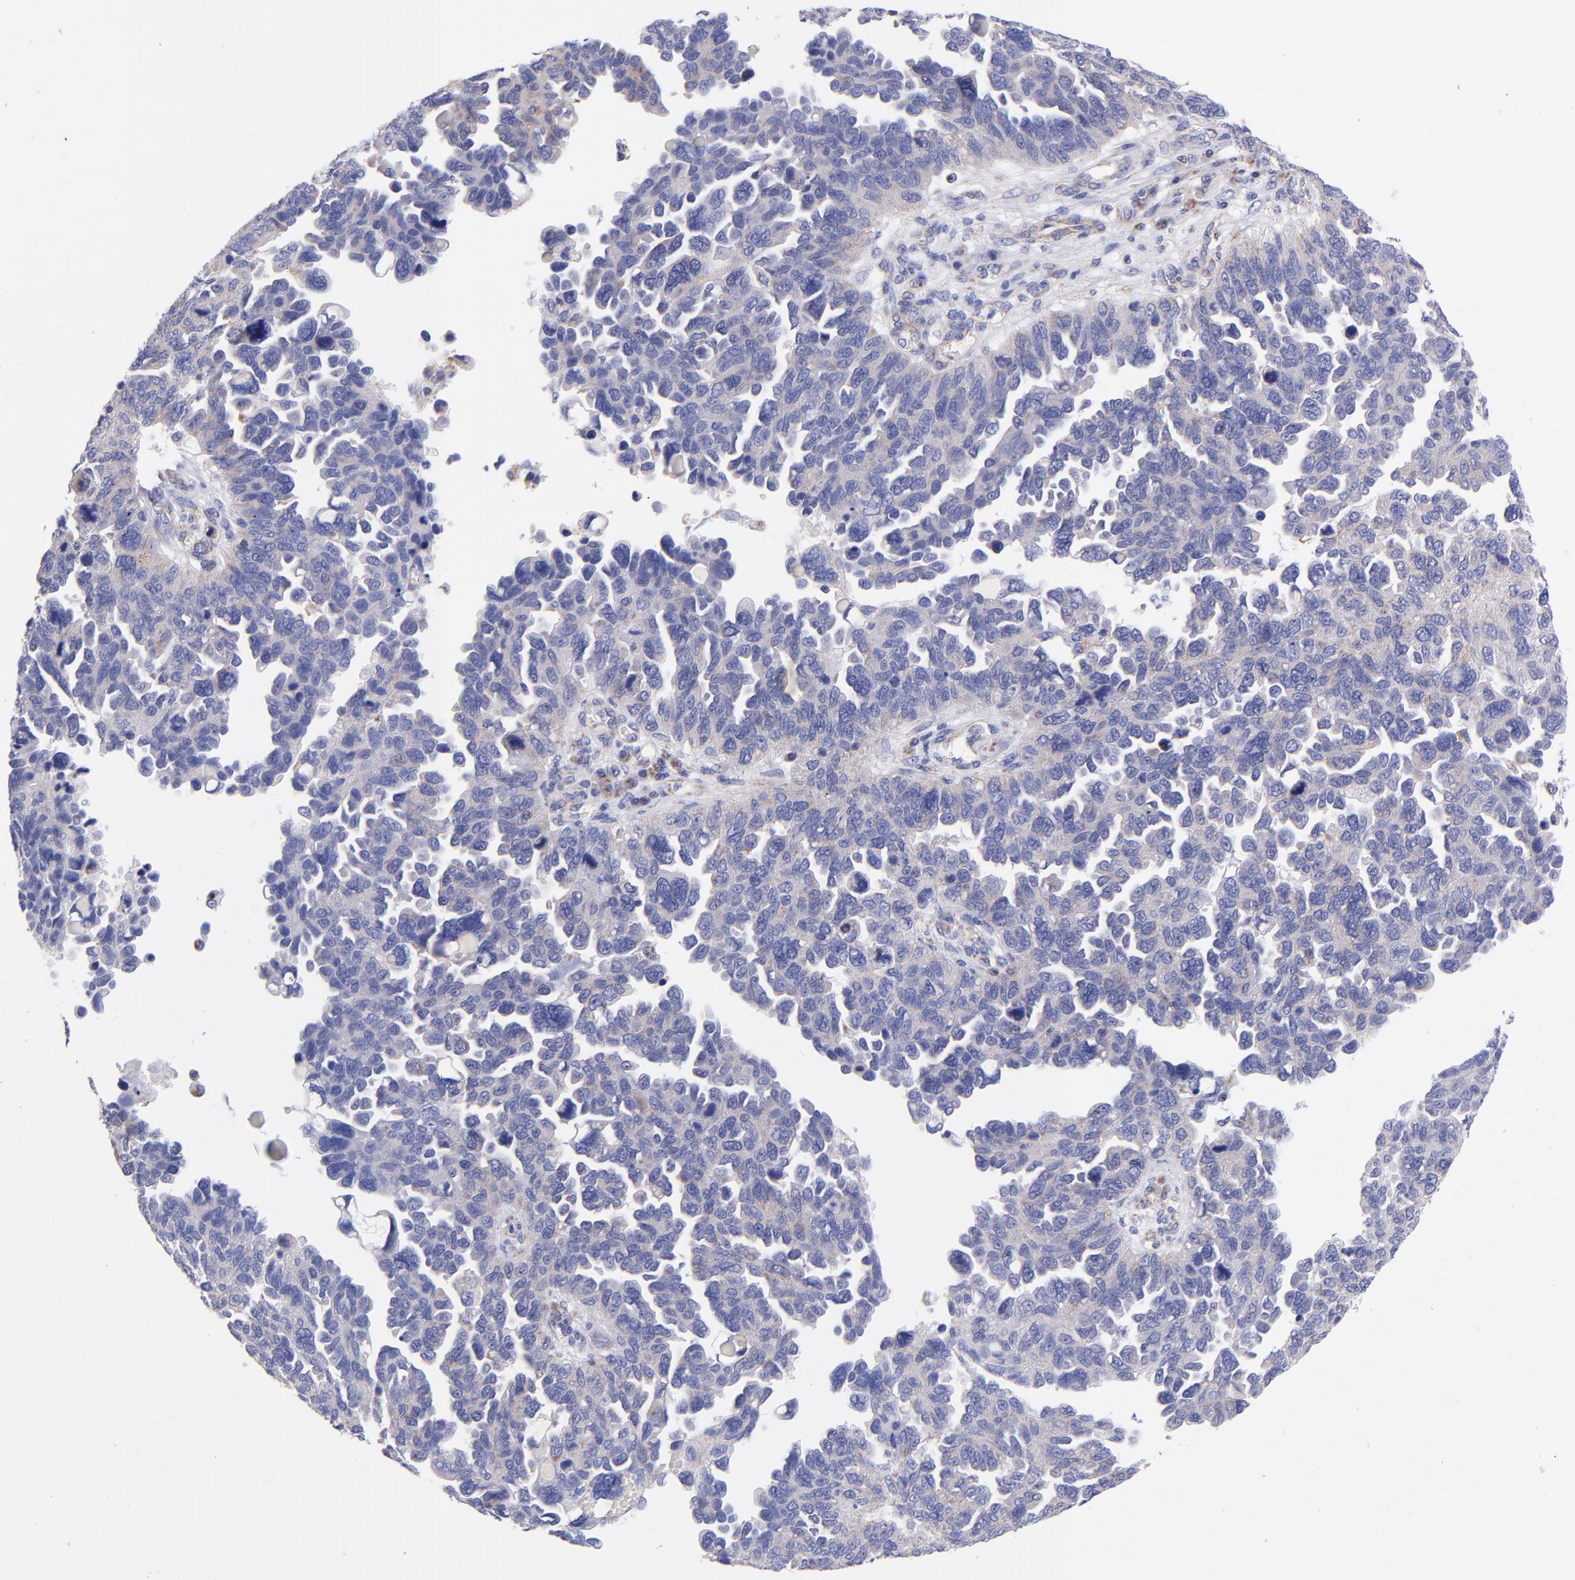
{"staining": {"intensity": "weak", "quantity": "<25%", "location": "cytoplasmic/membranous"}, "tissue": "ovarian cancer", "cell_type": "Tumor cells", "image_type": "cancer", "snomed": [{"axis": "morphology", "description": "Cystadenocarcinoma, serous, NOS"}, {"axis": "topography", "description": "Ovary"}], "caption": "Protein analysis of ovarian serous cystadenocarcinoma demonstrates no significant staining in tumor cells.", "gene": "NDUFB7", "patient": {"sex": "female", "age": 64}}